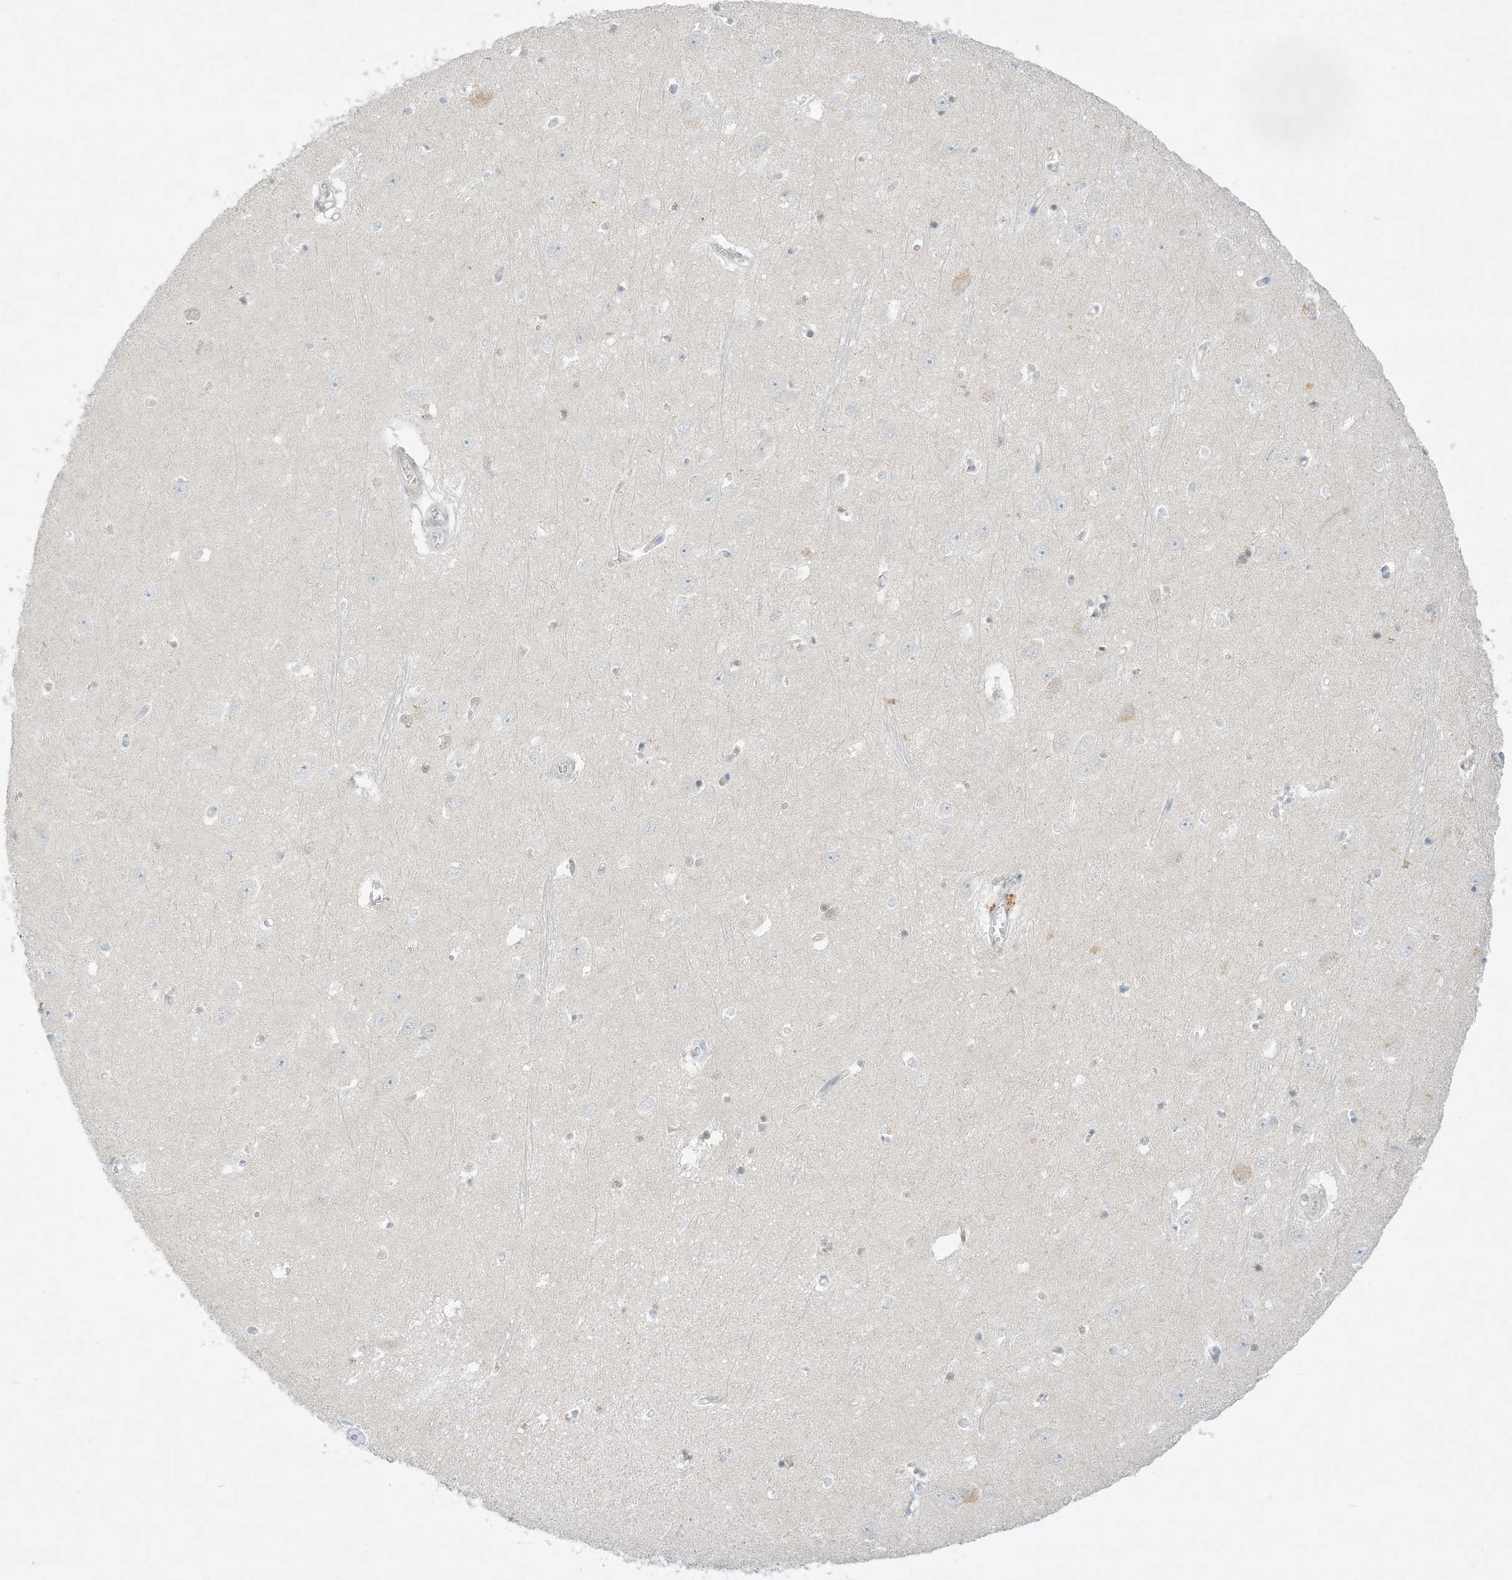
{"staining": {"intensity": "negative", "quantity": "none", "location": "none"}, "tissue": "hippocampus", "cell_type": "Glial cells", "image_type": "normal", "snomed": [{"axis": "morphology", "description": "Normal tissue, NOS"}, {"axis": "topography", "description": "Hippocampus"}], "caption": "This is a photomicrograph of IHC staining of benign hippocampus, which shows no expression in glial cells.", "gene": "PAK6", "patient": {"sex": "female", "age": 64}}